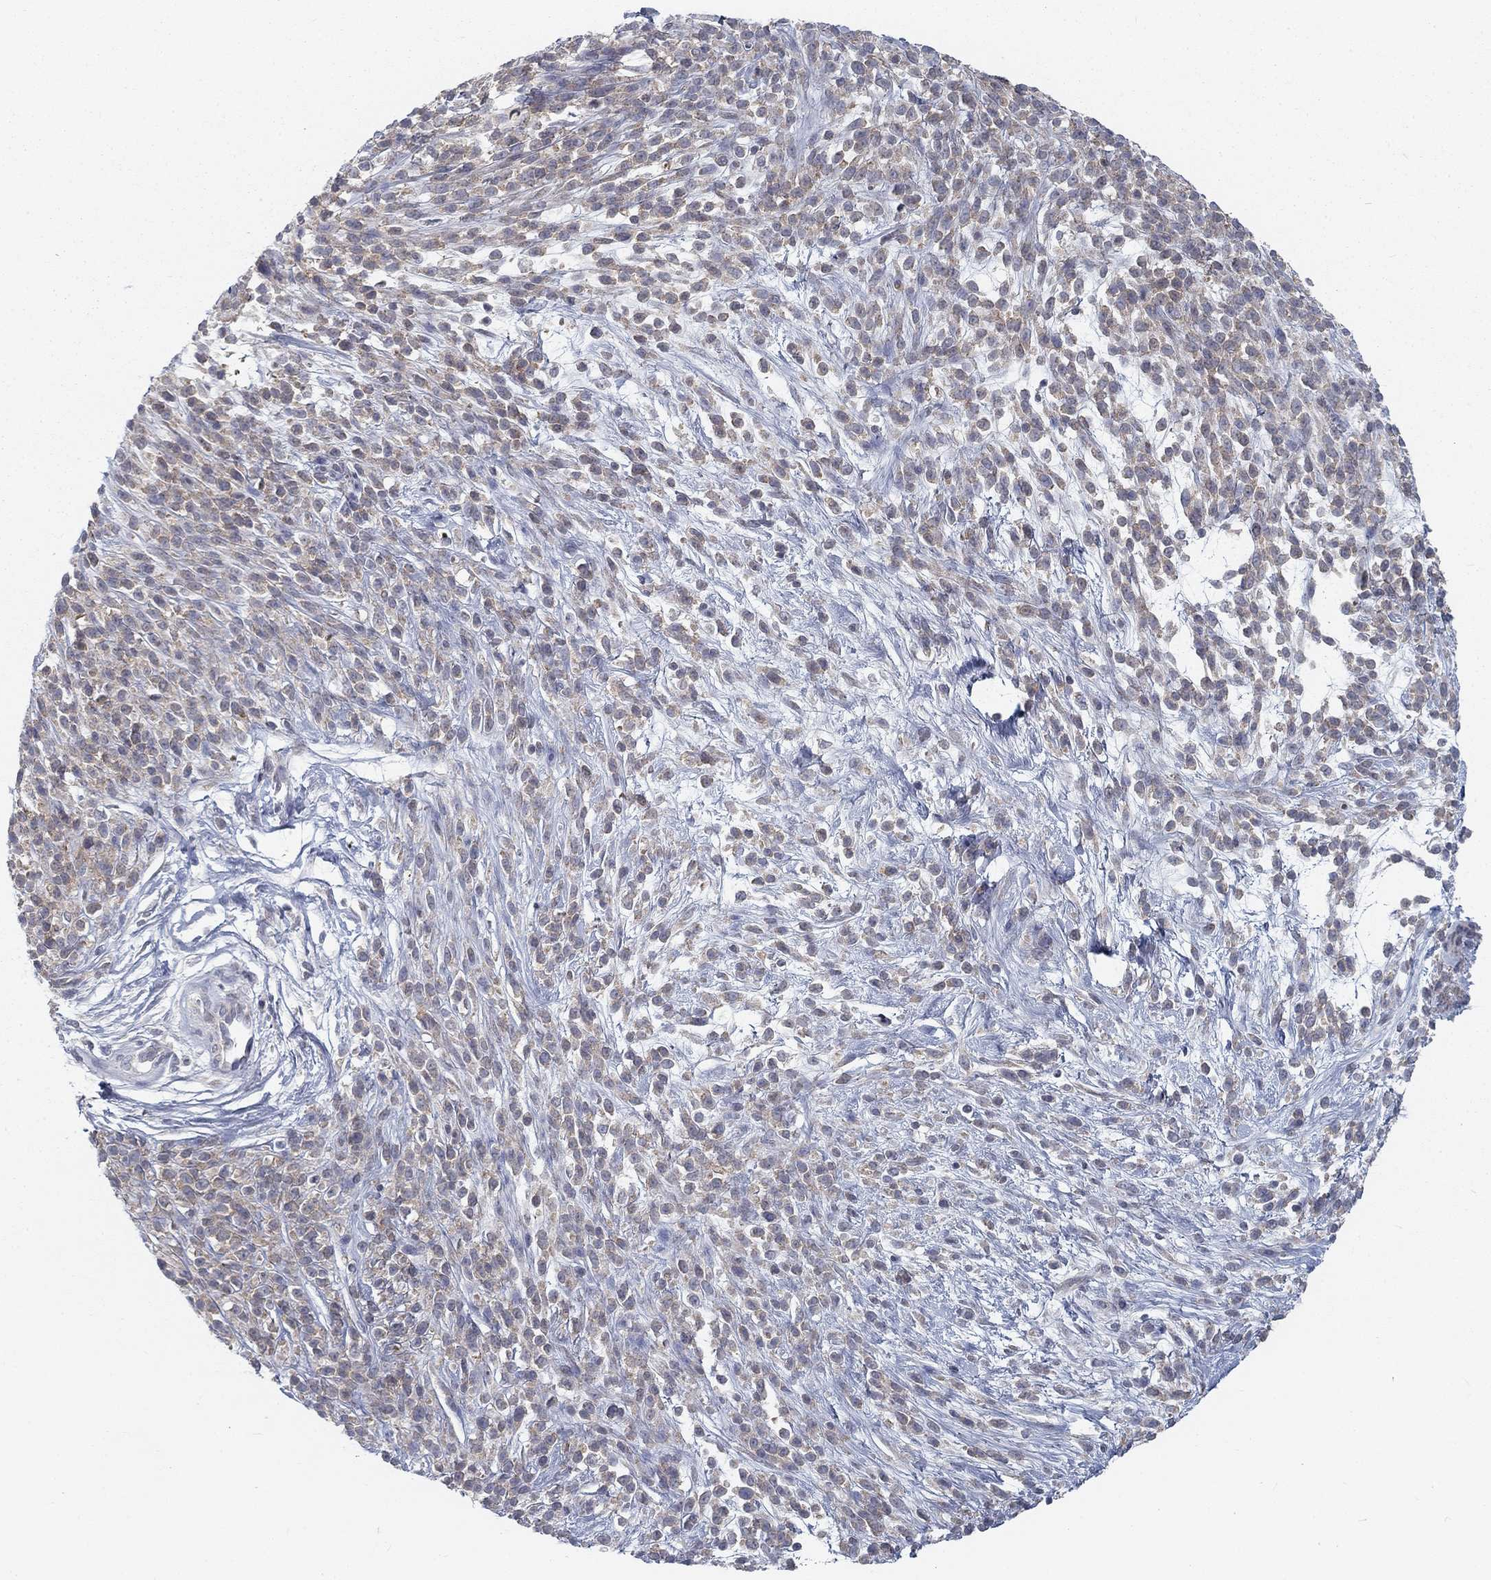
{"staining": {"intensity": "weak", "quantity": ">75%", "location": "cytoplasmic/membranous"}, "tissue": "melanoma", "cell_type": "Tumor cells", "image_type": "cancer", "snomed": [{"axis": "morphology", "description": "Malignant melanoma, NOS"}, {"axis": "topography", "description": "Skin"}, {"axis": "topography", "description": "Skin of trunk"}], "caption": "Protein staining by IHC shows weak cytoplasmic/membranous staining in approximately >75% of tumor cells in melanoma.", "gene": "ATP1A3", "patient": {"sex": "male", "age": 74}}